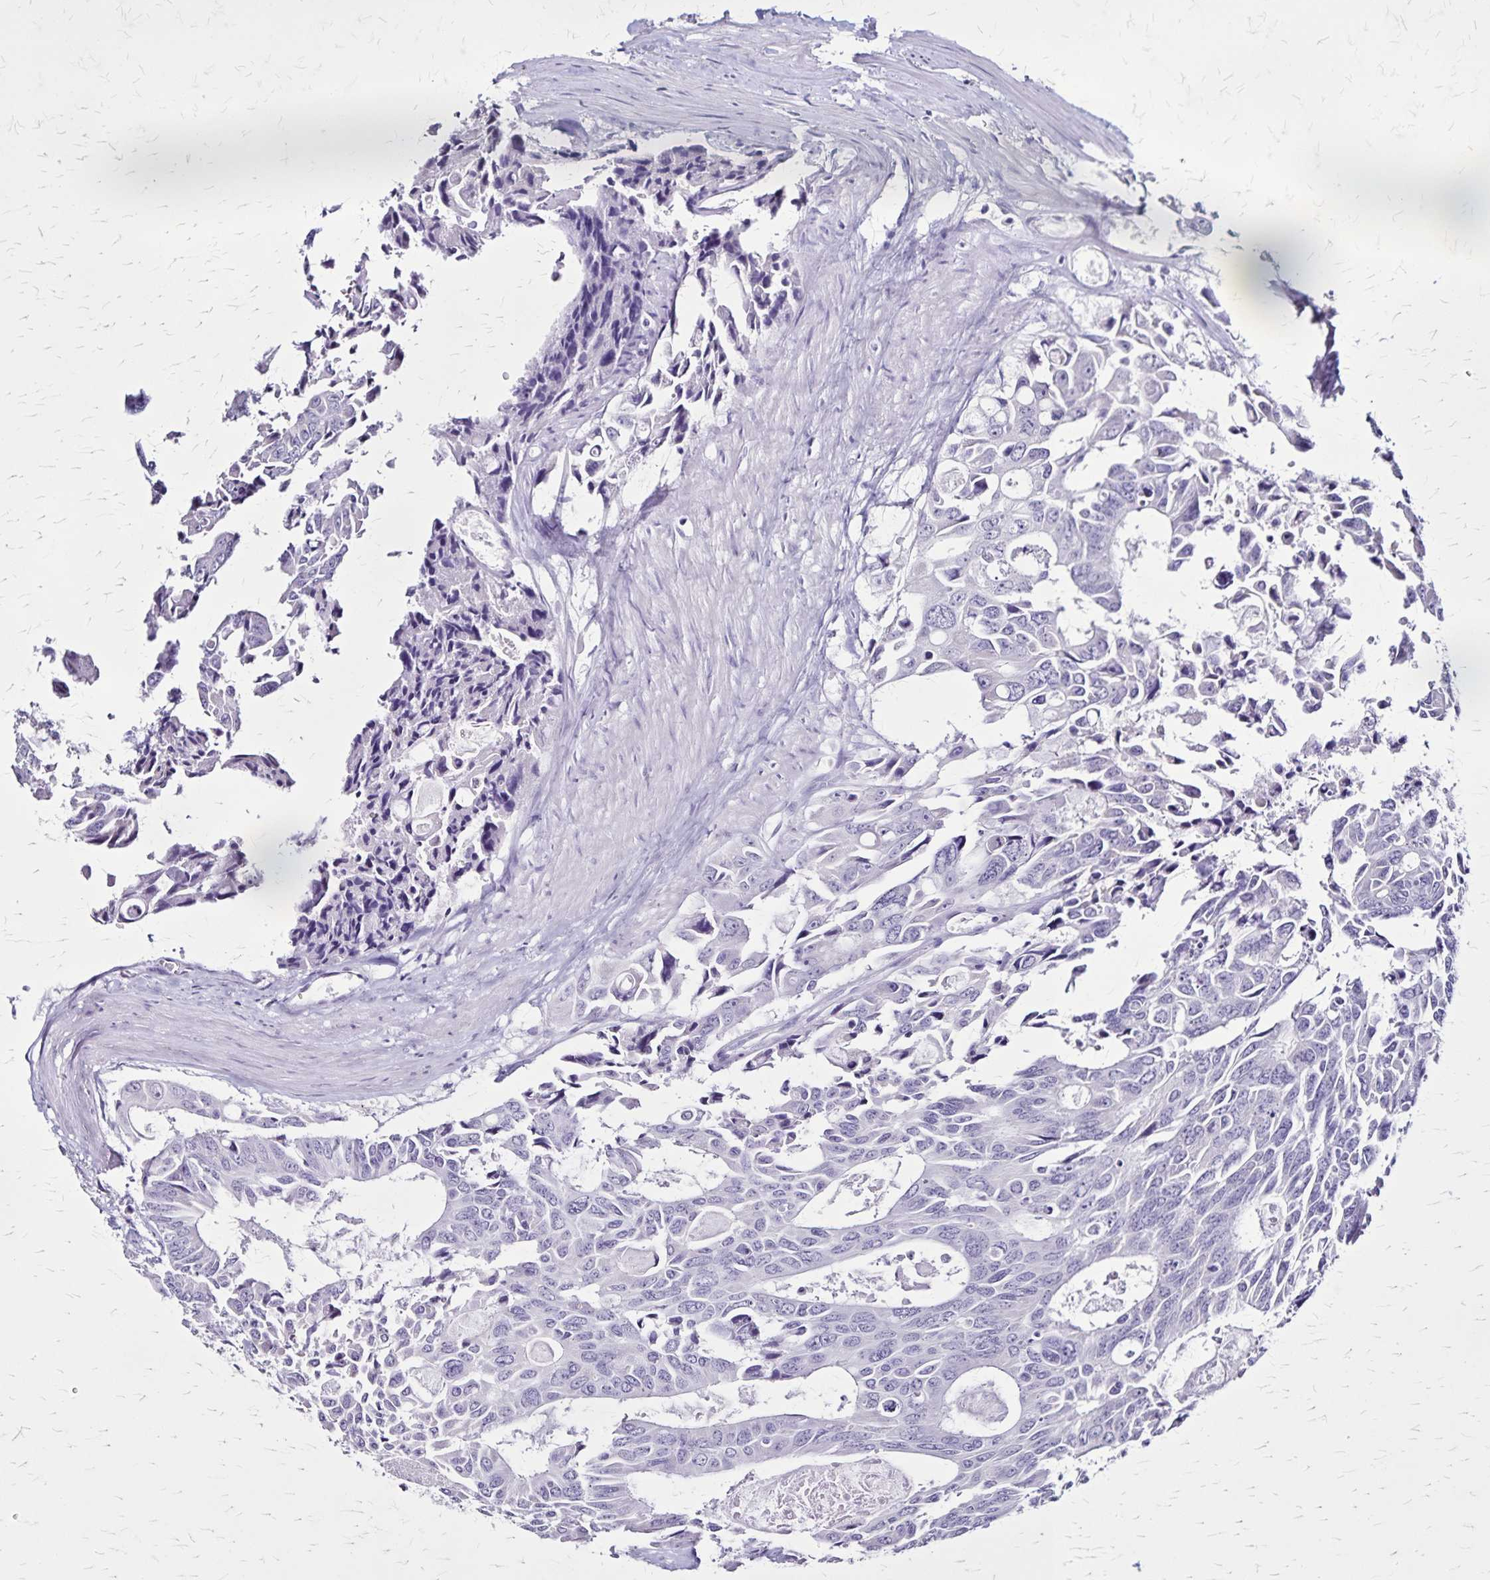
{"staining": {"intensity": "negative", "quantity": "none", "location": "none"}, "tissue": "colorectal cancer", "cell_type": "Tumor cells", "image_type": "cancer", "snomed": [{"axis": "morphology", "description": "Adenocarcinoma, NOS"}, {"axis": "topography", "description": "Rectum"}], "caption": "DAB (3,3'-diaminobenzidine) immunohistochemical staining of human colorectal cancer (adenocarcinoma) reveals no significant positivity in tumor cells.", "gene": "KRT2", "patient": {"sex": "male", "age": 76}}